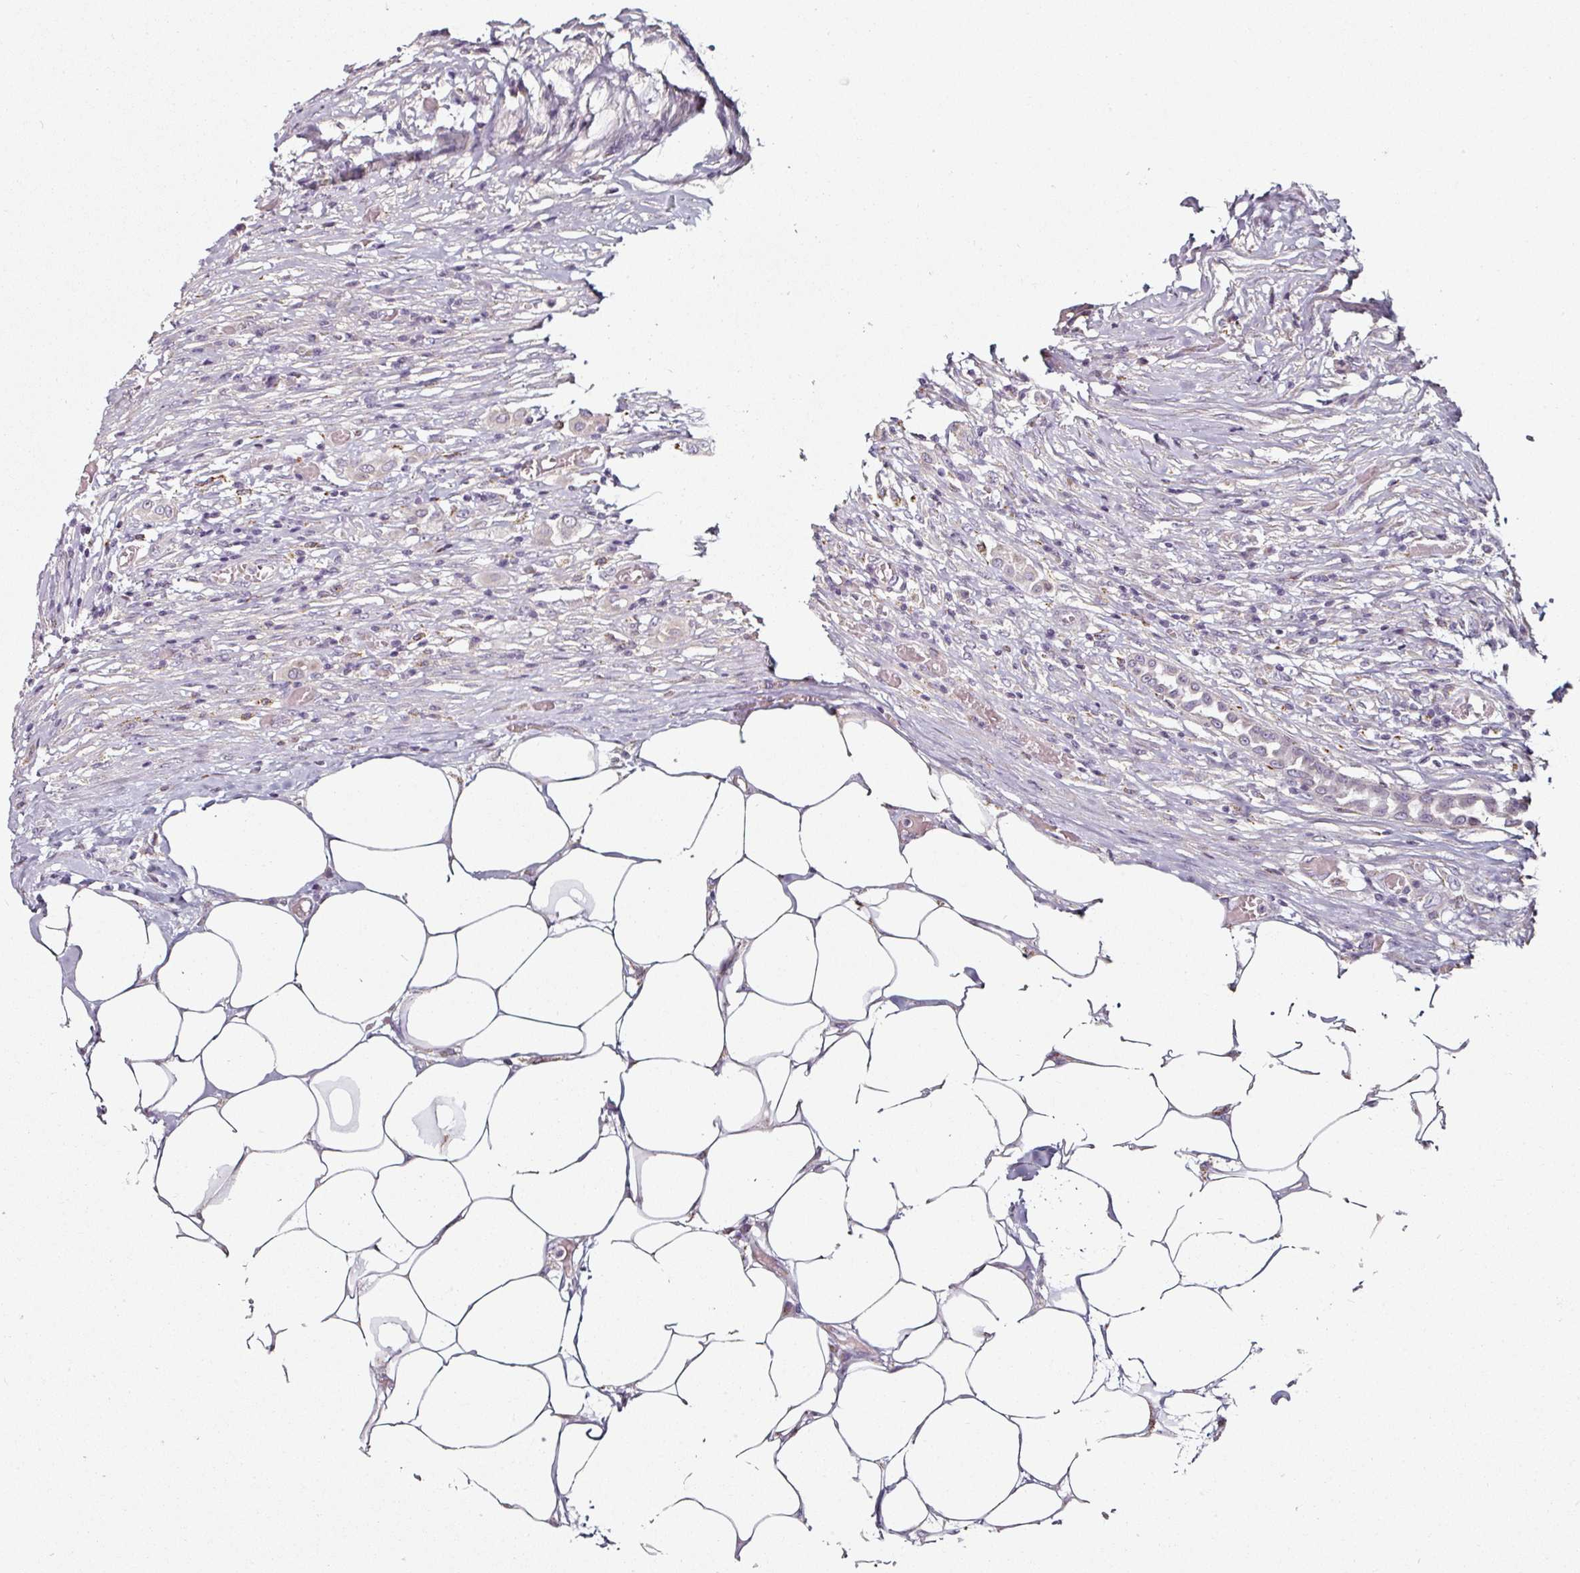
{"staining": {"intensity": "negative", "quantity": "none", "location": "none"}, "tissue": "colorectal cancer", "cell_type": "Tumor cells", "image_type": "cancer", "snomed": [{"axis": "morphology", "description": "Adenocarcinoma, NOS"}, {"axis": "topography", "description": "Colon"}], "caption": "High power microscopy photomicrograph of an immunohistochemistry (IHC) image of colorectal adenocarcinoma, revealing no significant positivity in tumor cells. The staining is performed using DAB (3,3'-diaminobenzidine) brown chromogen with nuclei counter-stained in using hematoxylin.", "gene": "CAP2", "patient": {"sex": "female", "age": 84}}